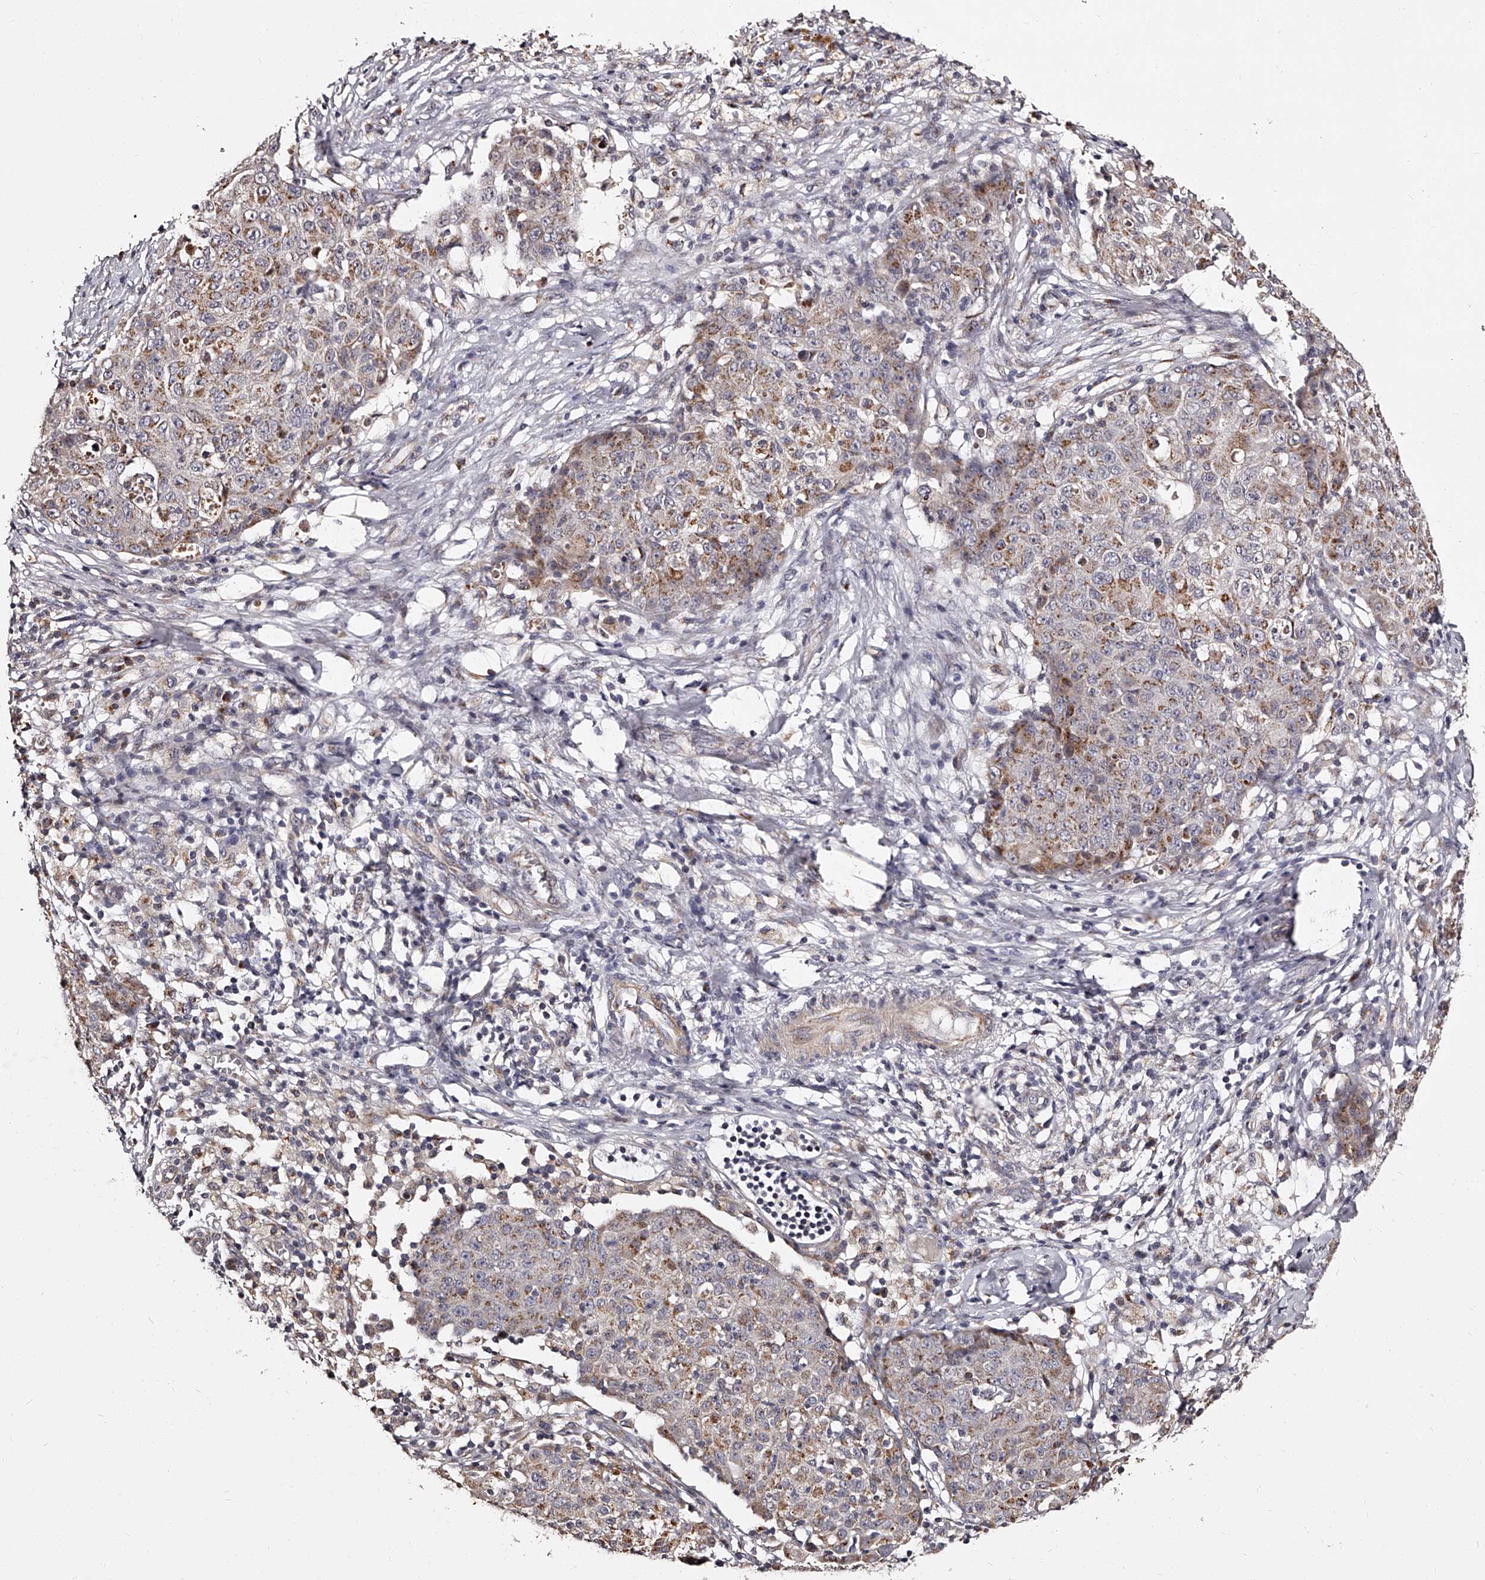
{"staining": {"intensity": "moderate", "quantity": ">75%", "location": "cytoplasmic/membranous"}, "tissue": "ovarian cancer", "cell_type": "Tumor cells", "image_type": "cancer", "snomed": [{"axis": "morphology", "description": "Carcinoma, endometroid"}, {"axis": "topography", "description": "Ovary"}], "caption": "IHC staining of endometroid carcinoma (ovarian), which demonstrates medium levels of moderate cytoplasmic/membranous expression in about >75% of tumor cells indicating moderate cytoplasmic/membranous protein expression. The staining was performed using DAB (3,3'-diaminobenzidine) (brown) for protein detection and nuclei were counterstained in hematoxylin (blue).", "gene": "RSC1A1", "patient": {"sex": "female", "age": 42}}